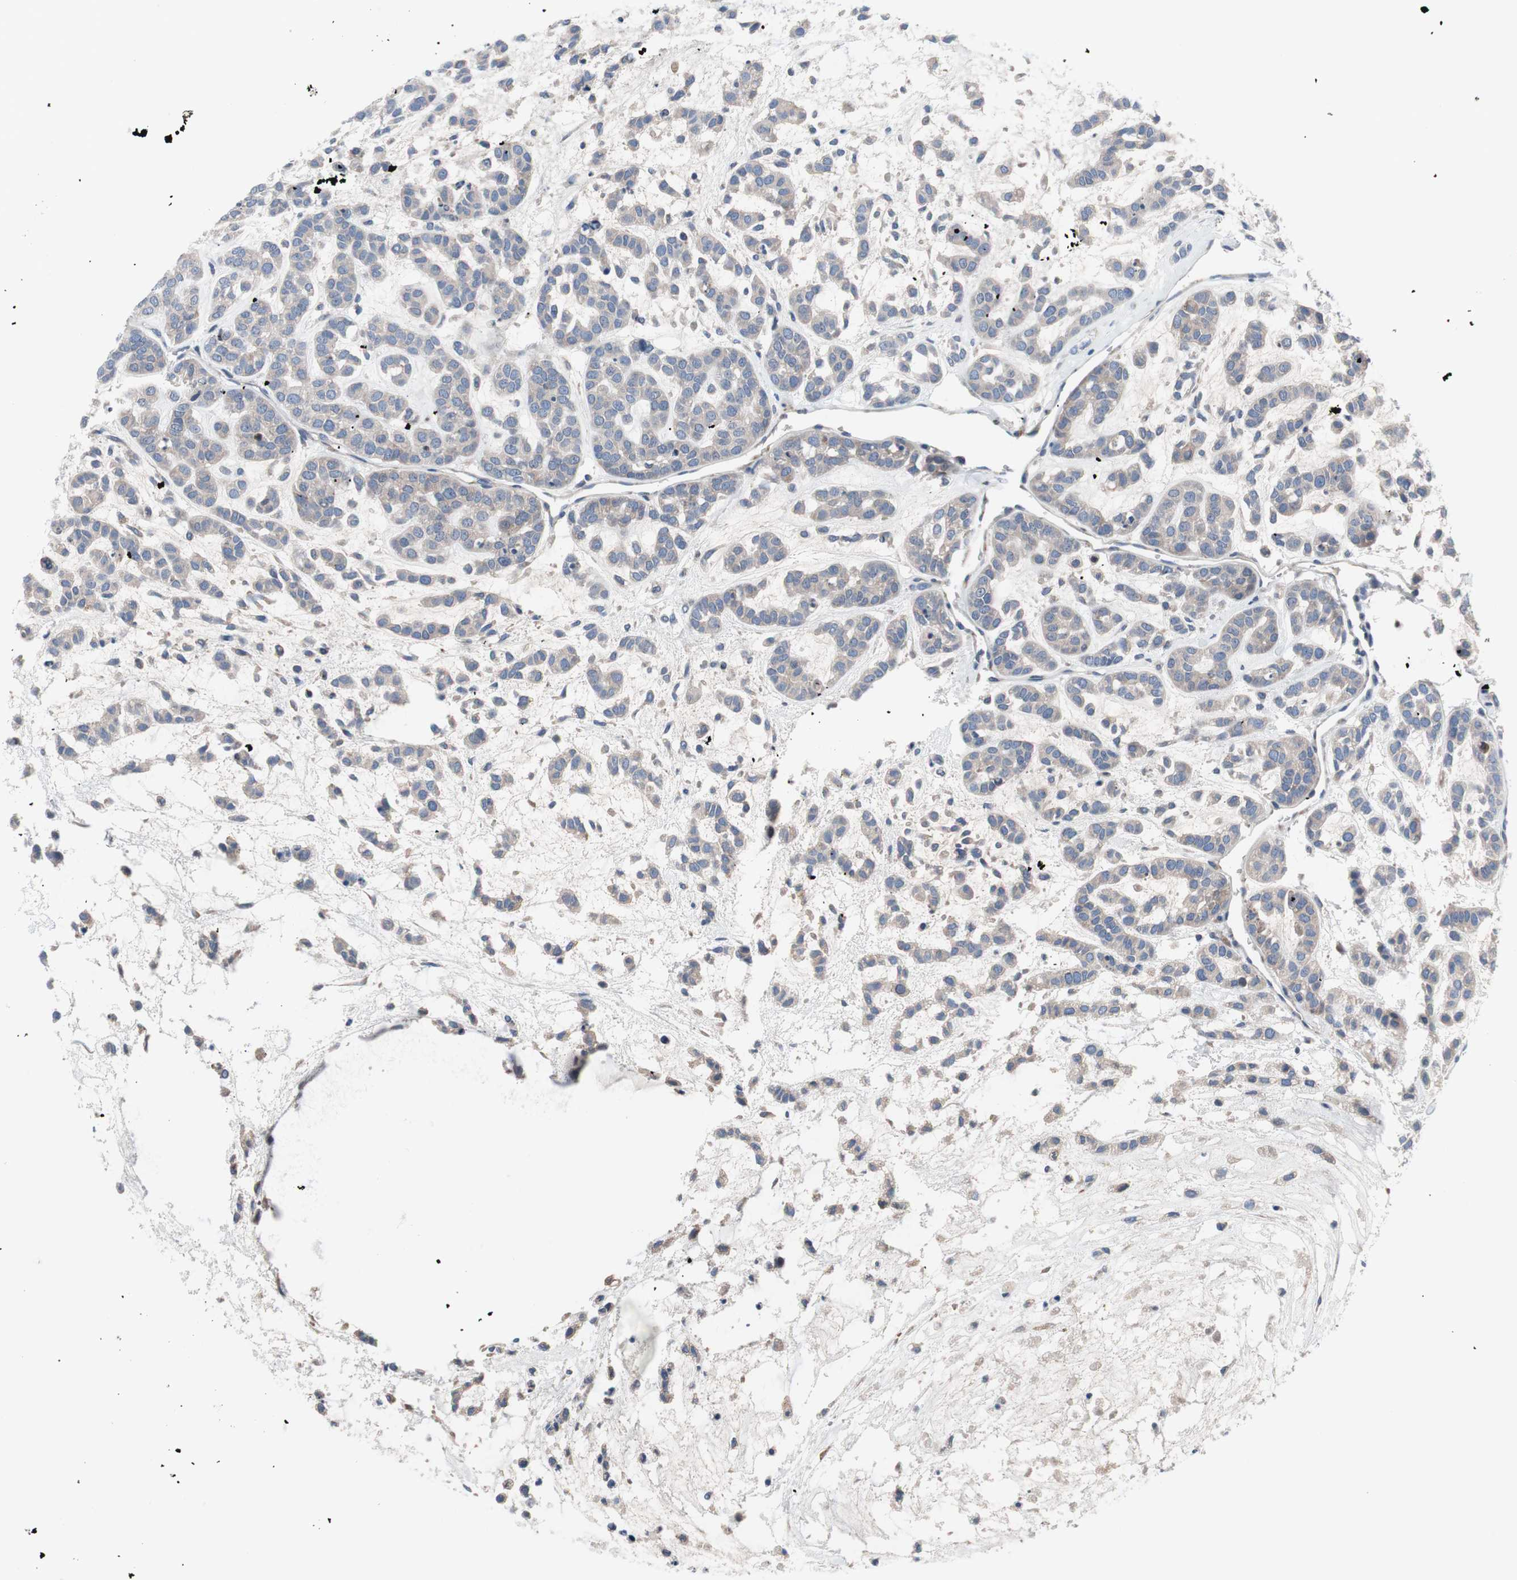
{"staining": {"intensity": "weak", "quantity": ">75%", "location": "cytoplasmic/membranous"}, "tissue": "head and neck cancer", "cell_type": "Tumor cells", "image_type": "cancer", "snomed": [{"axis": "morphology", "description": "Adenocarcinoma, NOS"}, {"axis": "morphology", "description": "Adenoma, NOS"}, {"axis": "topography", "description": "Head-Neck"}], "caption": "A low amount of weak cytoplasmic/membranous positivity is present in about >75% of tumor cells in head and neck cancer (adenoma) tissue. (Brightfield microscopy of DAB IHC at high magnification).", "gene": "KANSL1", "patient": {"sex": "female", "age": 55}}